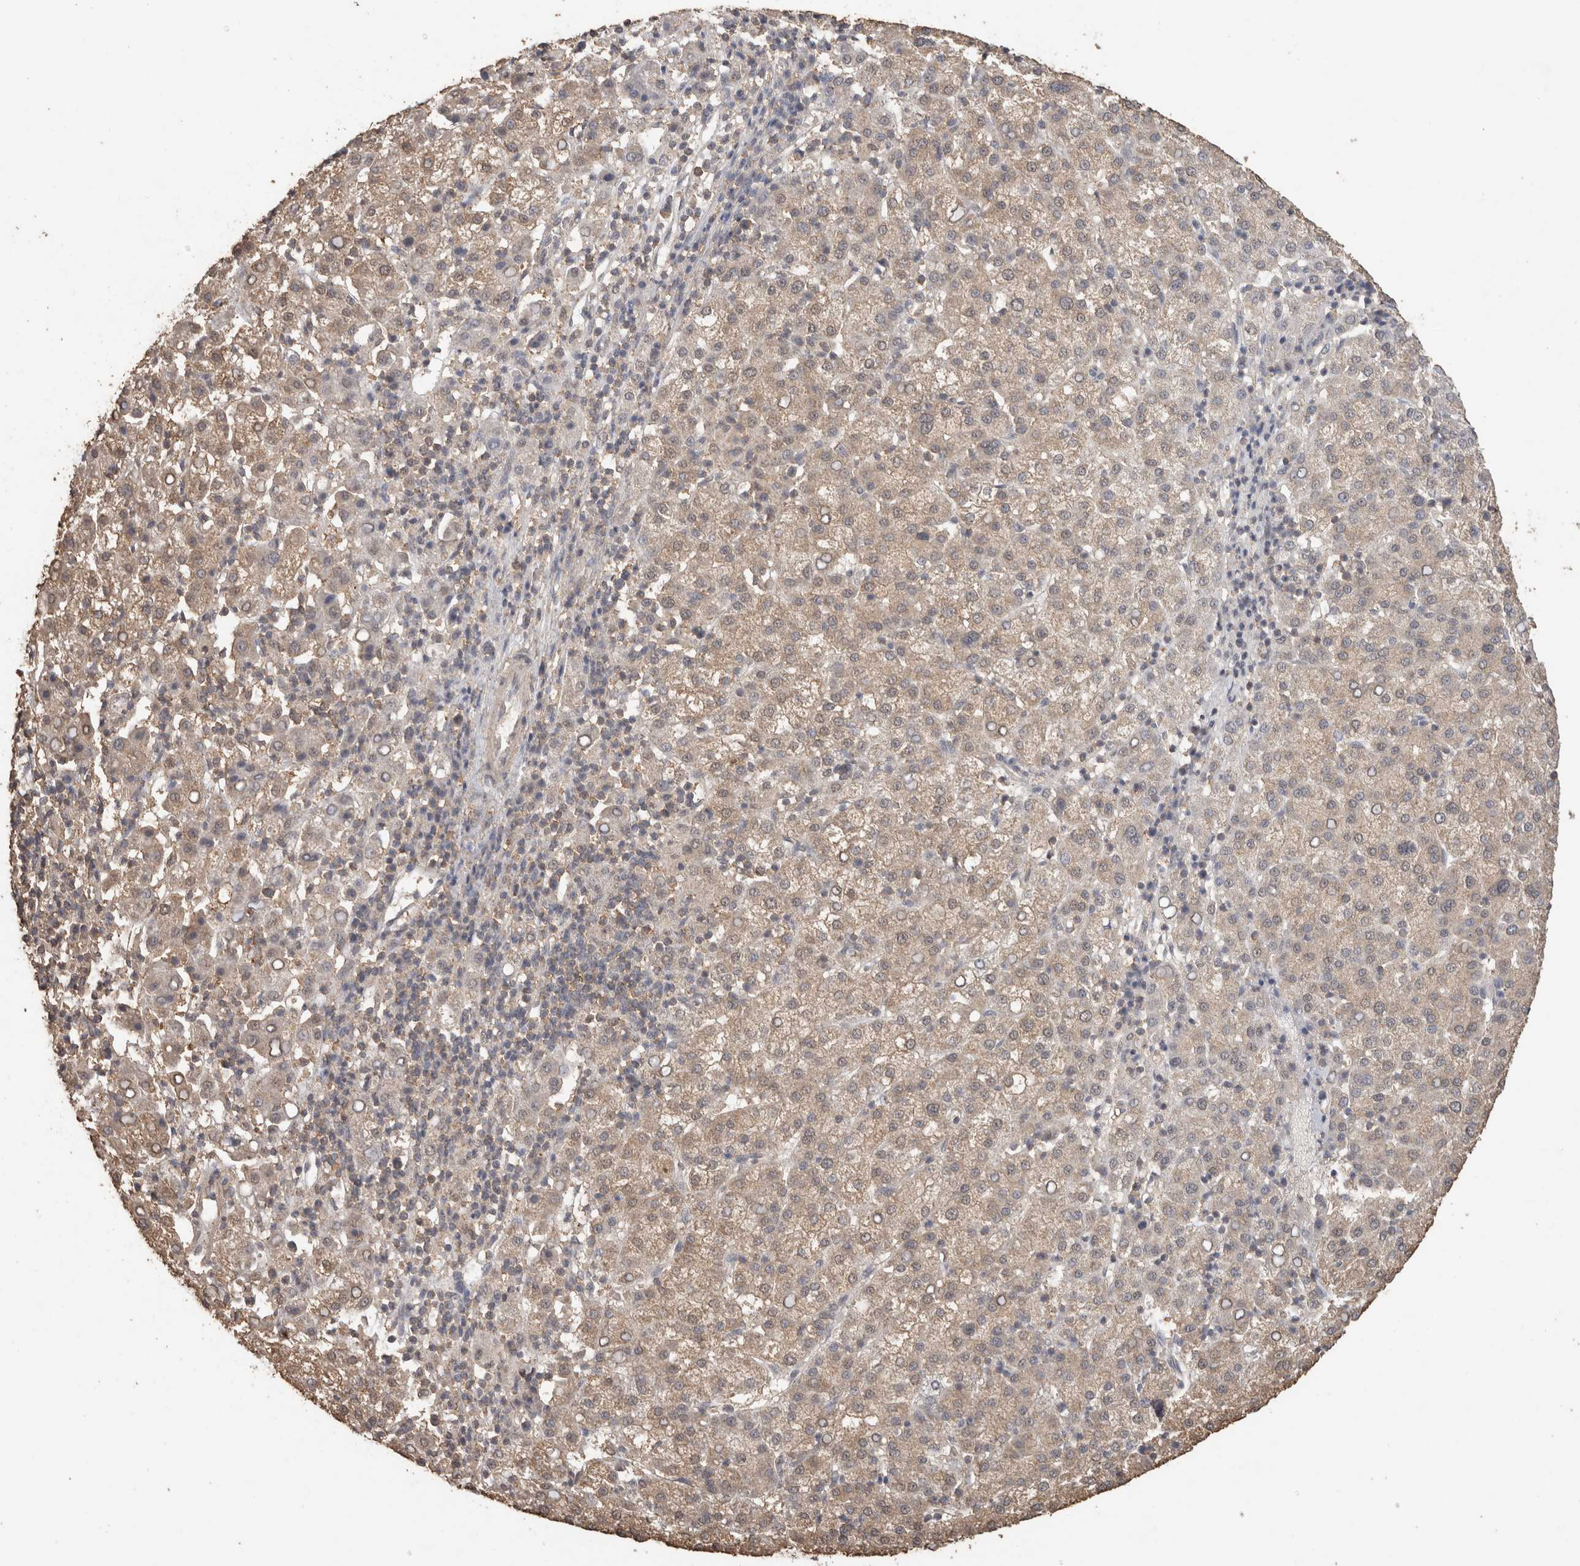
{"staining": {"intensity": "weak", "quantity": "<25%", "location": "cytoplasmic/membranous"}, "tissue": "liver cancer", "cell_type": "Tumor cells", "image_type": "cancer", "snomed": [{"axis": "morphology", "description": "Carcinoma, Hepatocellular, NOS"}, {"axis": "topography", "description": "Liver"}], "caption": "The image exhibits no staining of tumor cells in hepatocellular carcinoma (liver).", "gene": "CX3CL1", "patient": {"sex": "female", "age": 58}}